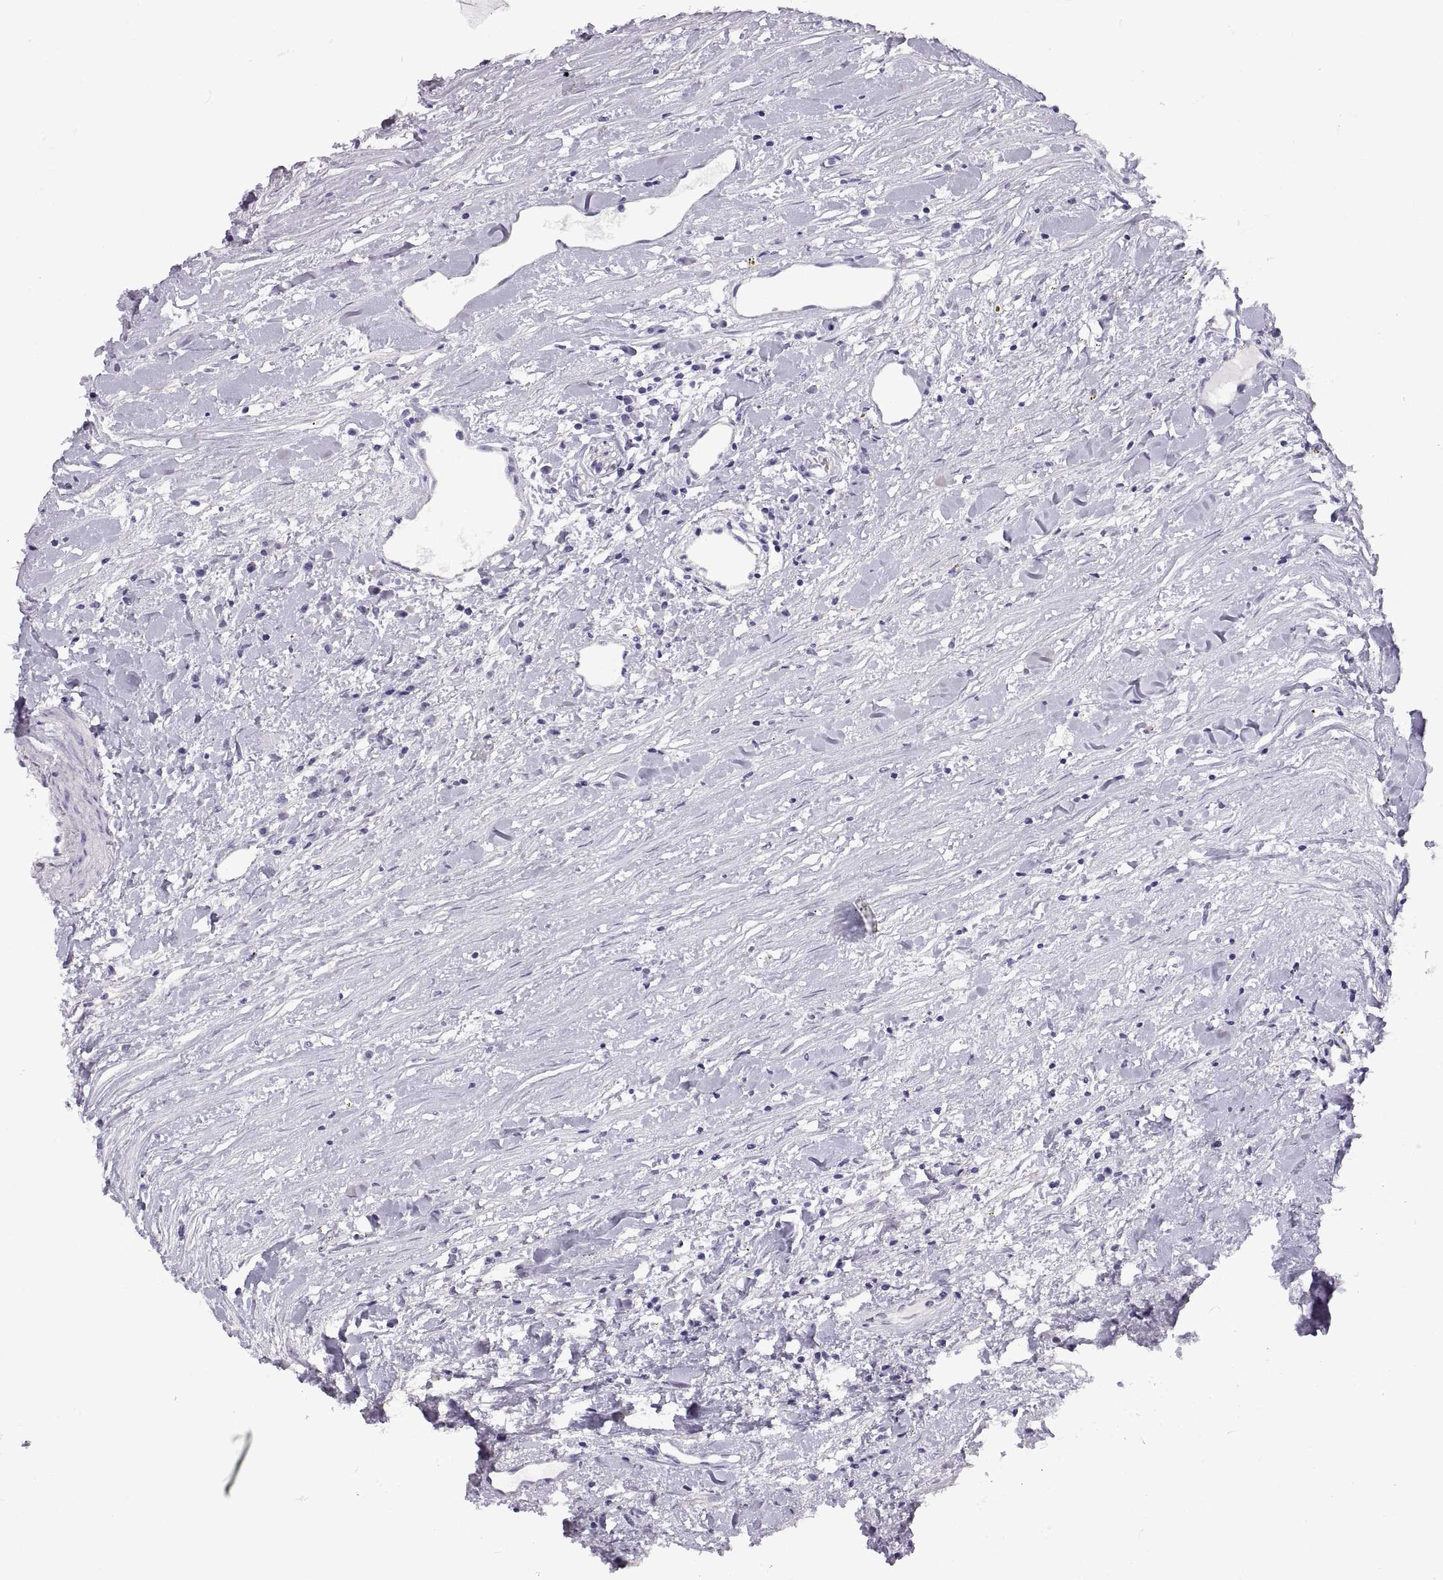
{"staining": {"intensity": "negative", "quantity": "none", "location": "none"}, "tissue": "renal cancer", "cell_type": "Tumor cells", "image_type": "cancer", "snomed": [{"axis": "morphology", "description": "Adenocarcinoma, NOS"}, {"axis": "topography", "description": "Kidney"}], "caption": "Renal cancer was stained to show a protein in brown. There is no significant positivity in tumor cells.", "gene": "CRYBB3", "patient": {"sex": "female", "age": 67}}